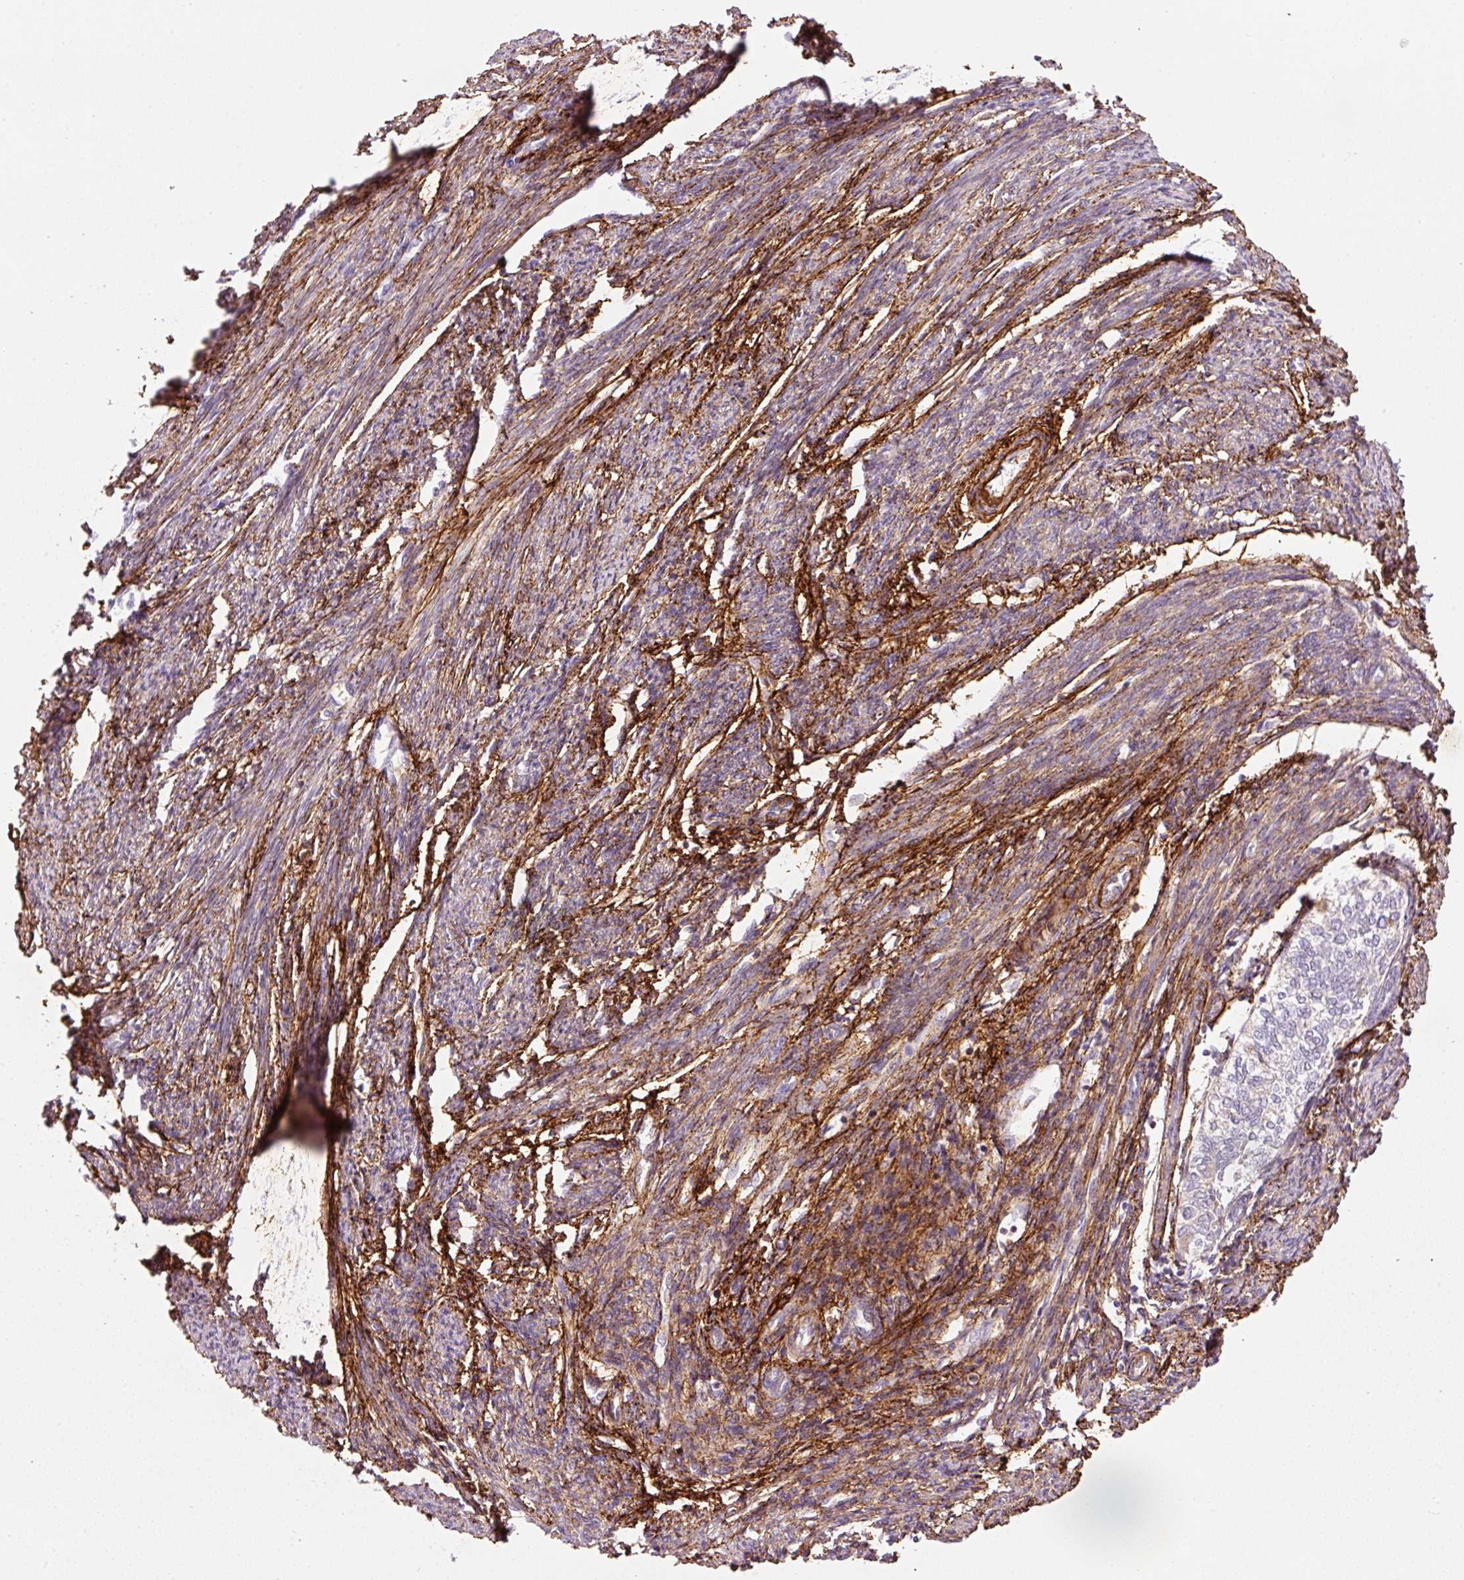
{"staining": {"intensity": "weak", "quantity": ">75%", "location": "cytoplasmic/membranous"}, "tissue": "smooth muscle", "cell_type": "Smooth muscle cells", "image_type": "normal", "snomed": [{"axis": "morphology", "description": "Normal tissue, NOS"}, {"axis": "topography", "description": "Smooth muscle"}, {"axis": "topography", "description": "Uterus"}], "caption": "This image exhibits immunohistochemistry staining of benign human smooth muscle, with low weak cytoplasmic/membranous expression in about >75% of smooth muscle cells.", "gene": "MFAP4", "patient": {"sex": "female", "age": 59}}